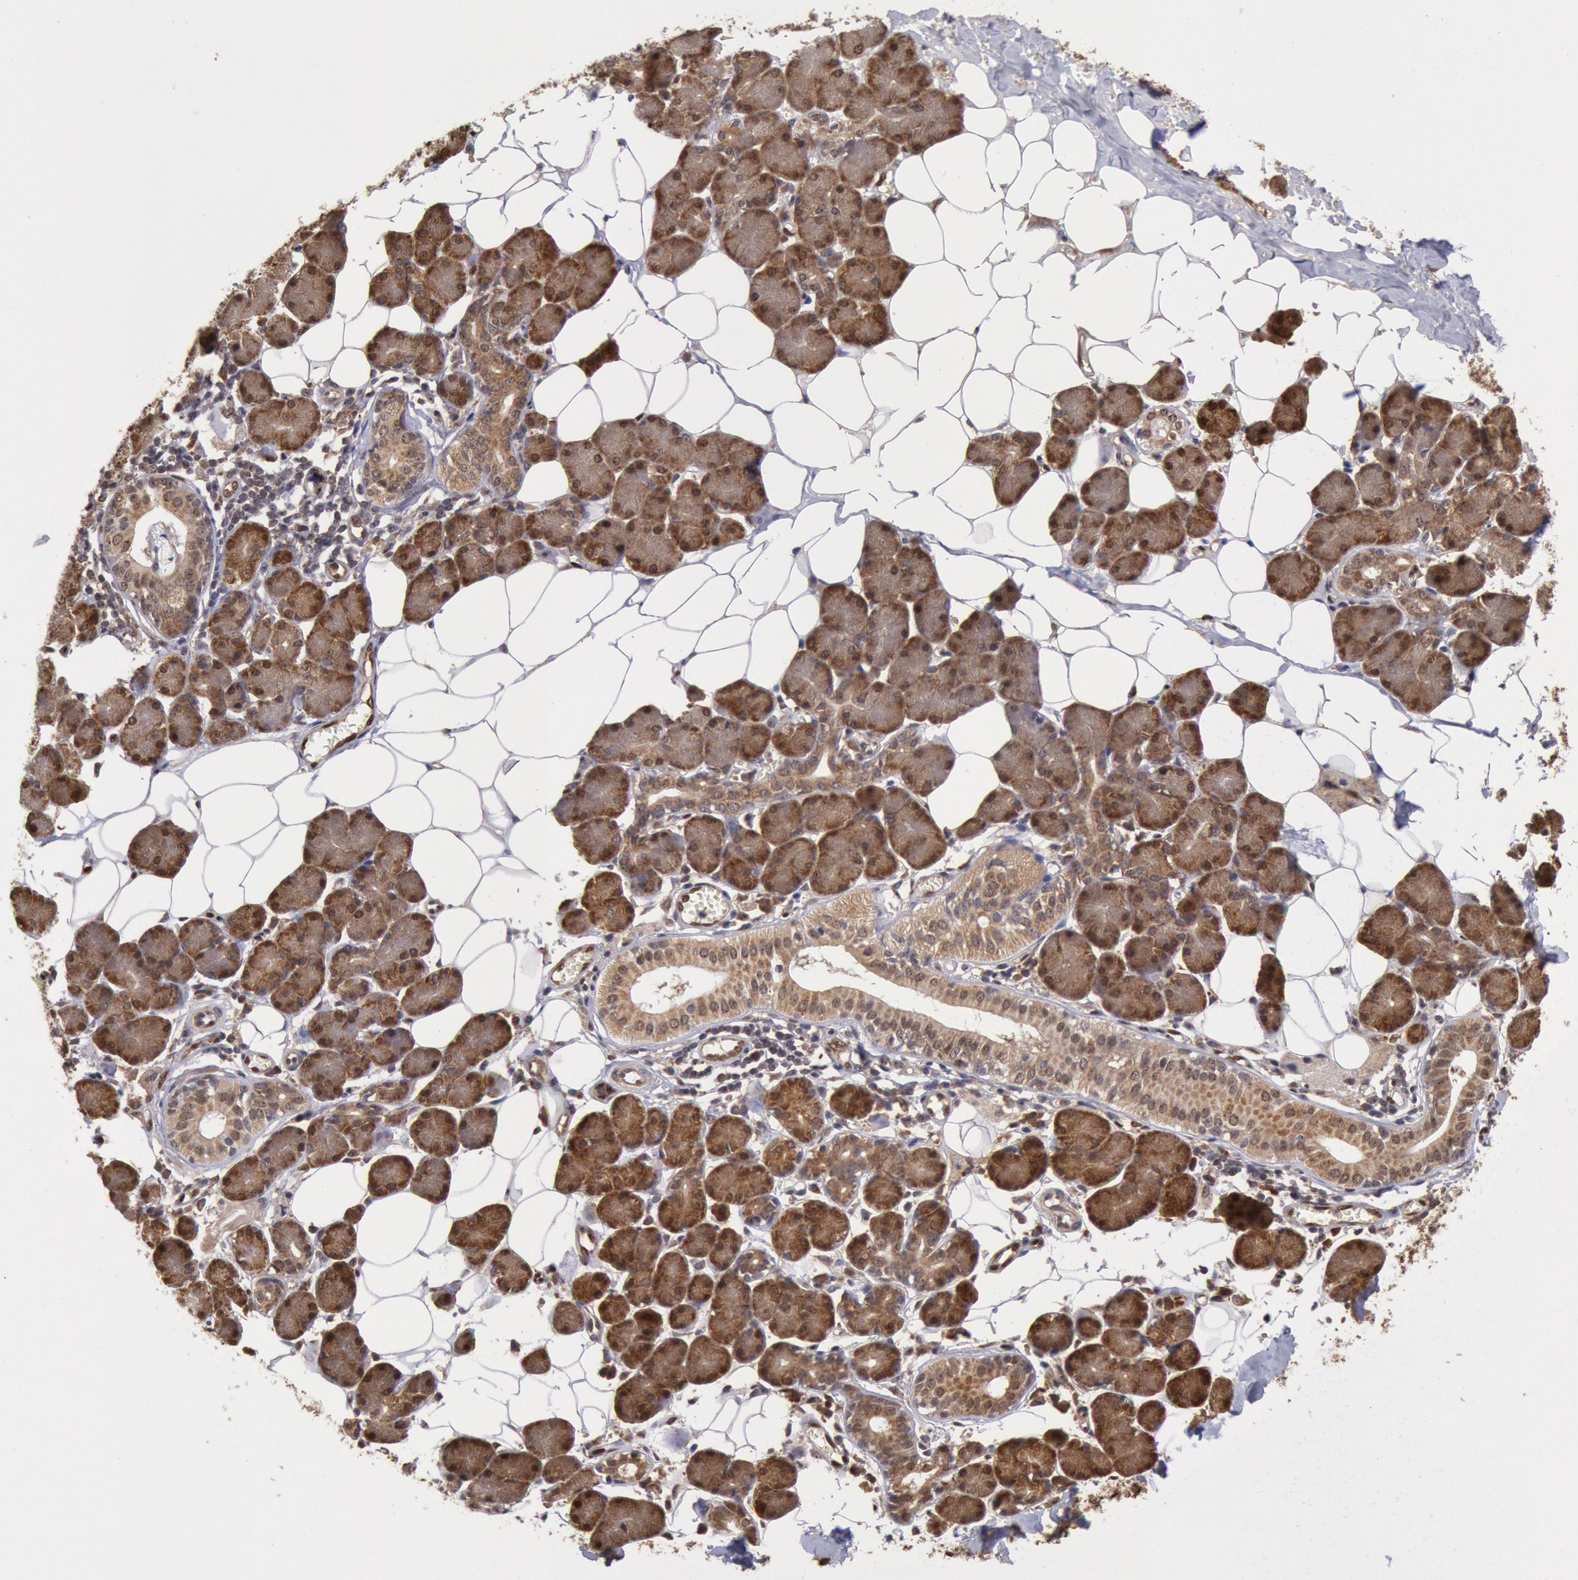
{"staining": {"intensity": "moderate", "quantity": ">75%", "location": "cytoplasmic/membranous"}, "tissue": "salivary gland", "cell_type": "Glandular cells", "image_type": "normal", "snomed": [{"axis": "morphology", "description": "Normal tissue, NOS"}, {"axis": "morphology", "description": "Adenoma, NOS"}, {"axis": "topography", "description": "Salivary gland"}], "caption": "Immunohistochemical staining of normal salivary gland displays medium levels of moderate cytoplasmic/membranous staining in about >75% of glandular cells. The staining was performed using DAB to visualize the protein expression in brown, while the nuclei were stained in blue with hematoxylin (Magnification: 20x).", "gene": "STX17", "patient": {"sex": "female", "age": 32}}